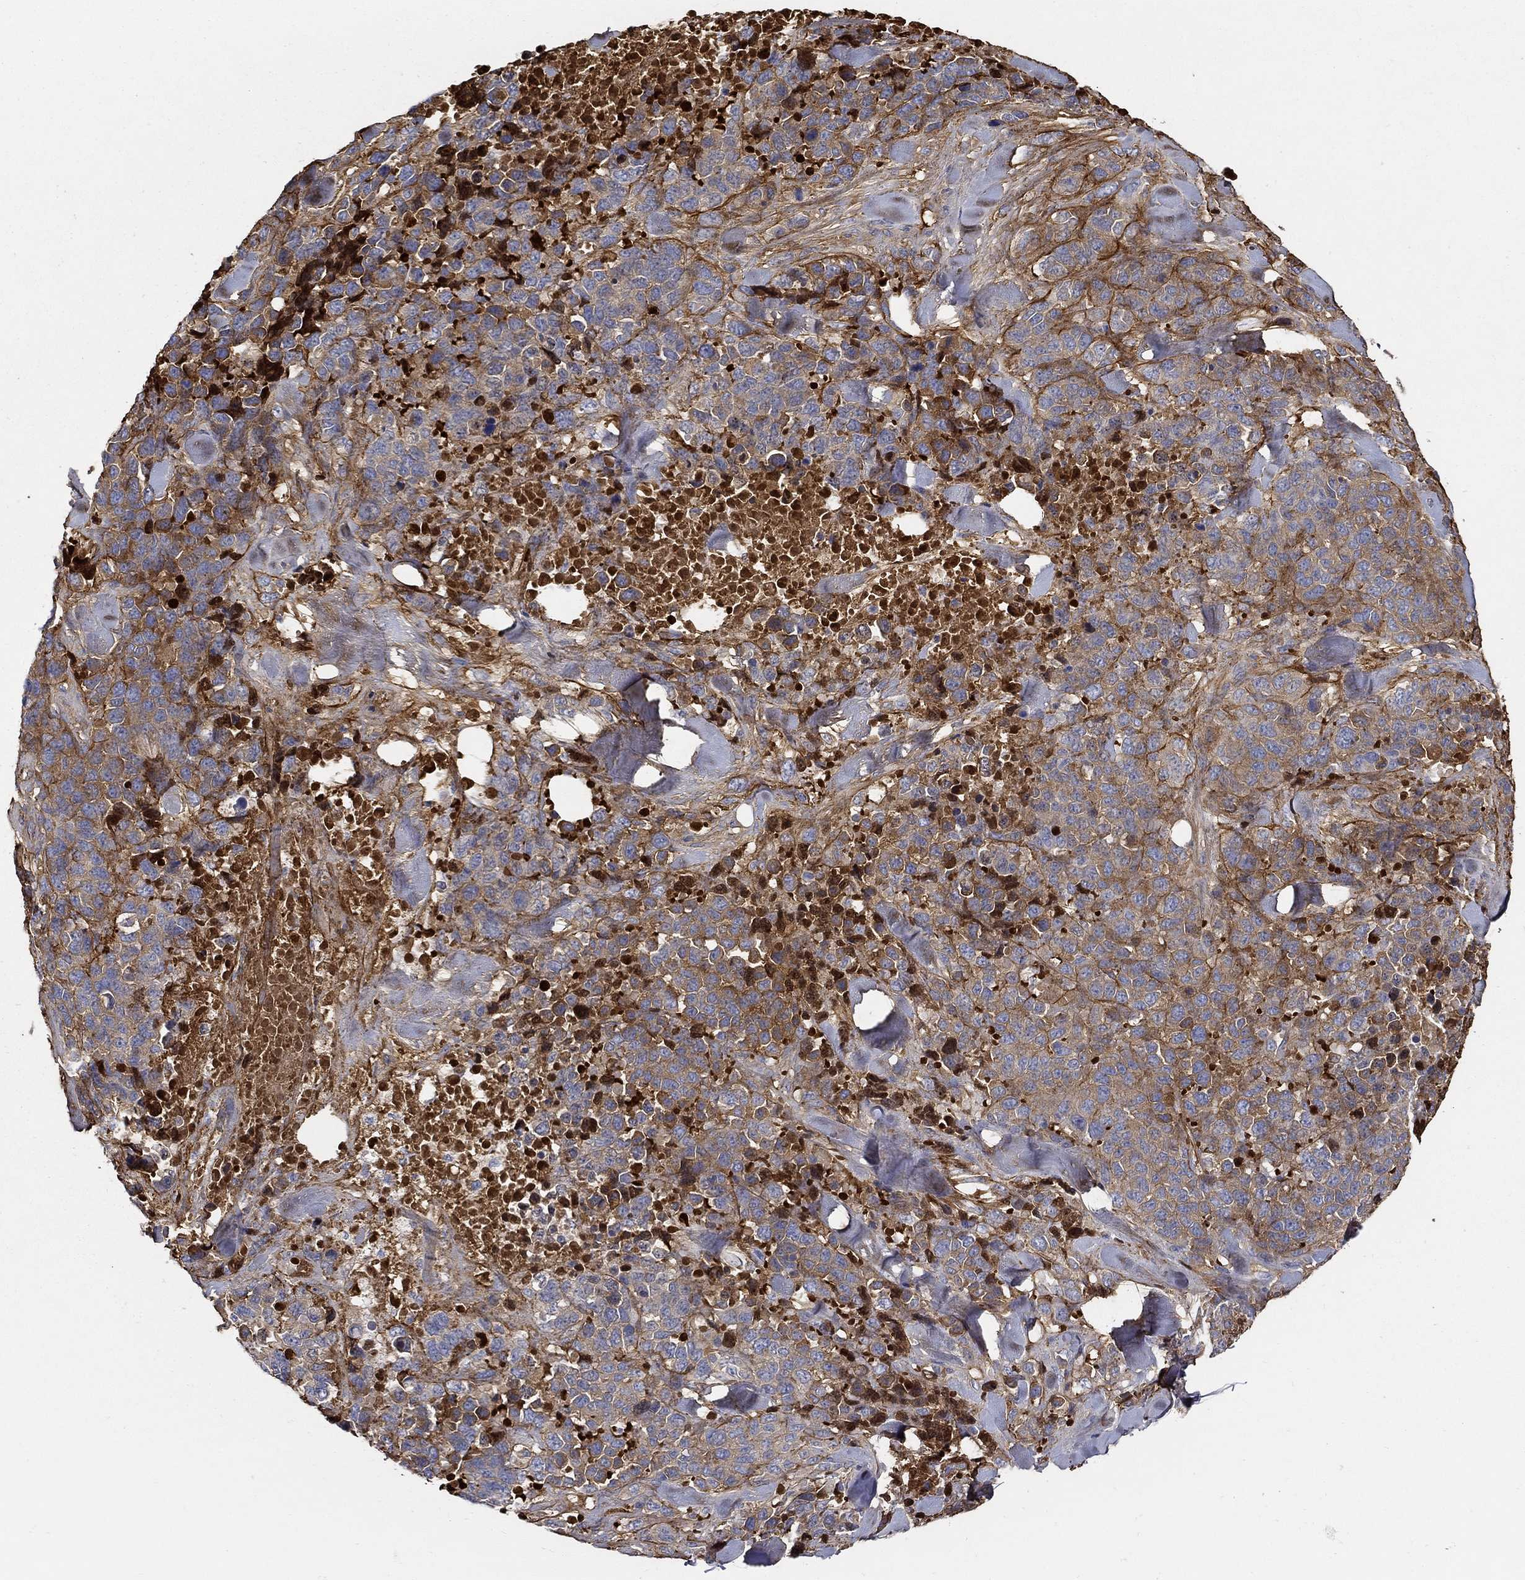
{"staining": {"intensity": "moderate", "quantity": "25%-75%", "location": "cytoplasmic/membranous"}, "tissue": "melanoma", "cell_type": "Tumor cells", "image_type": "cancer", "snomed": [{"axis": "morphology", "description": "Malignant melanoma, Metastatic site"}, {"axis": "topography", "description": "Skin"}], "caption": "Immunohistochemical staining of melanoma reveals medium levels of moderate cytoplasmic/membranous staining in approximately 25%-75% of tumor cells.", "gene": "TGFBI", "patient": {"sex": "male", "age": 84}}